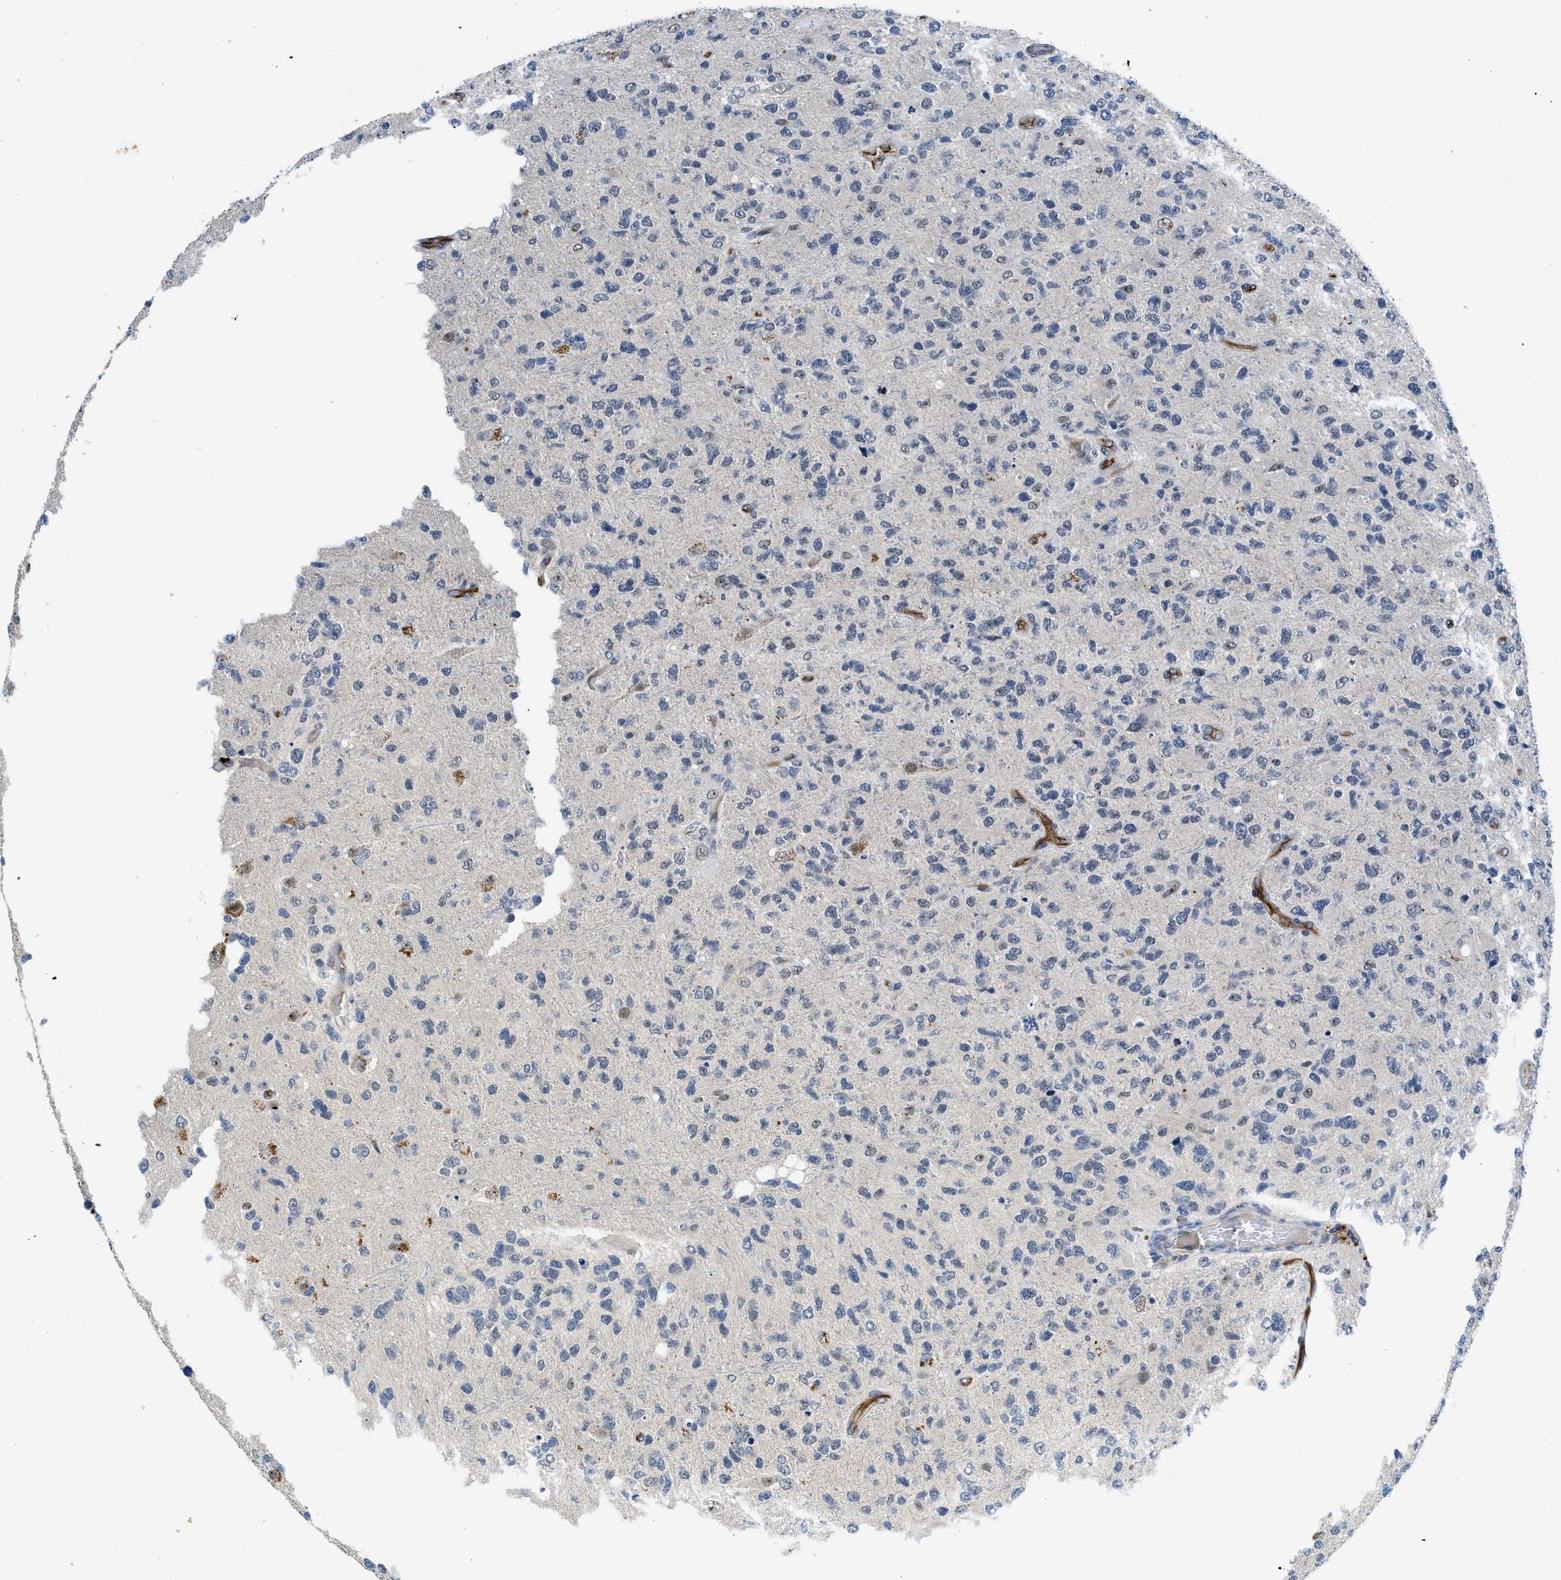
{"staining": {"intensity": "negative", "quantity": "none", "location": "none"}, "tissue": "glioma", "cell_type": "Tumor cells", "image_type": "cancer", "snomed": [{"axis": "morphology", "description": "Glioma, malignant, High grade"}, {"axis": "topography", "description": "Brain"}], "caption": "IHC of malignant glioma (high-grade) shows no positivity in tumor cells.", "gene": "SLCO2A1", "patient": {"sex": "female", "age": 58}}